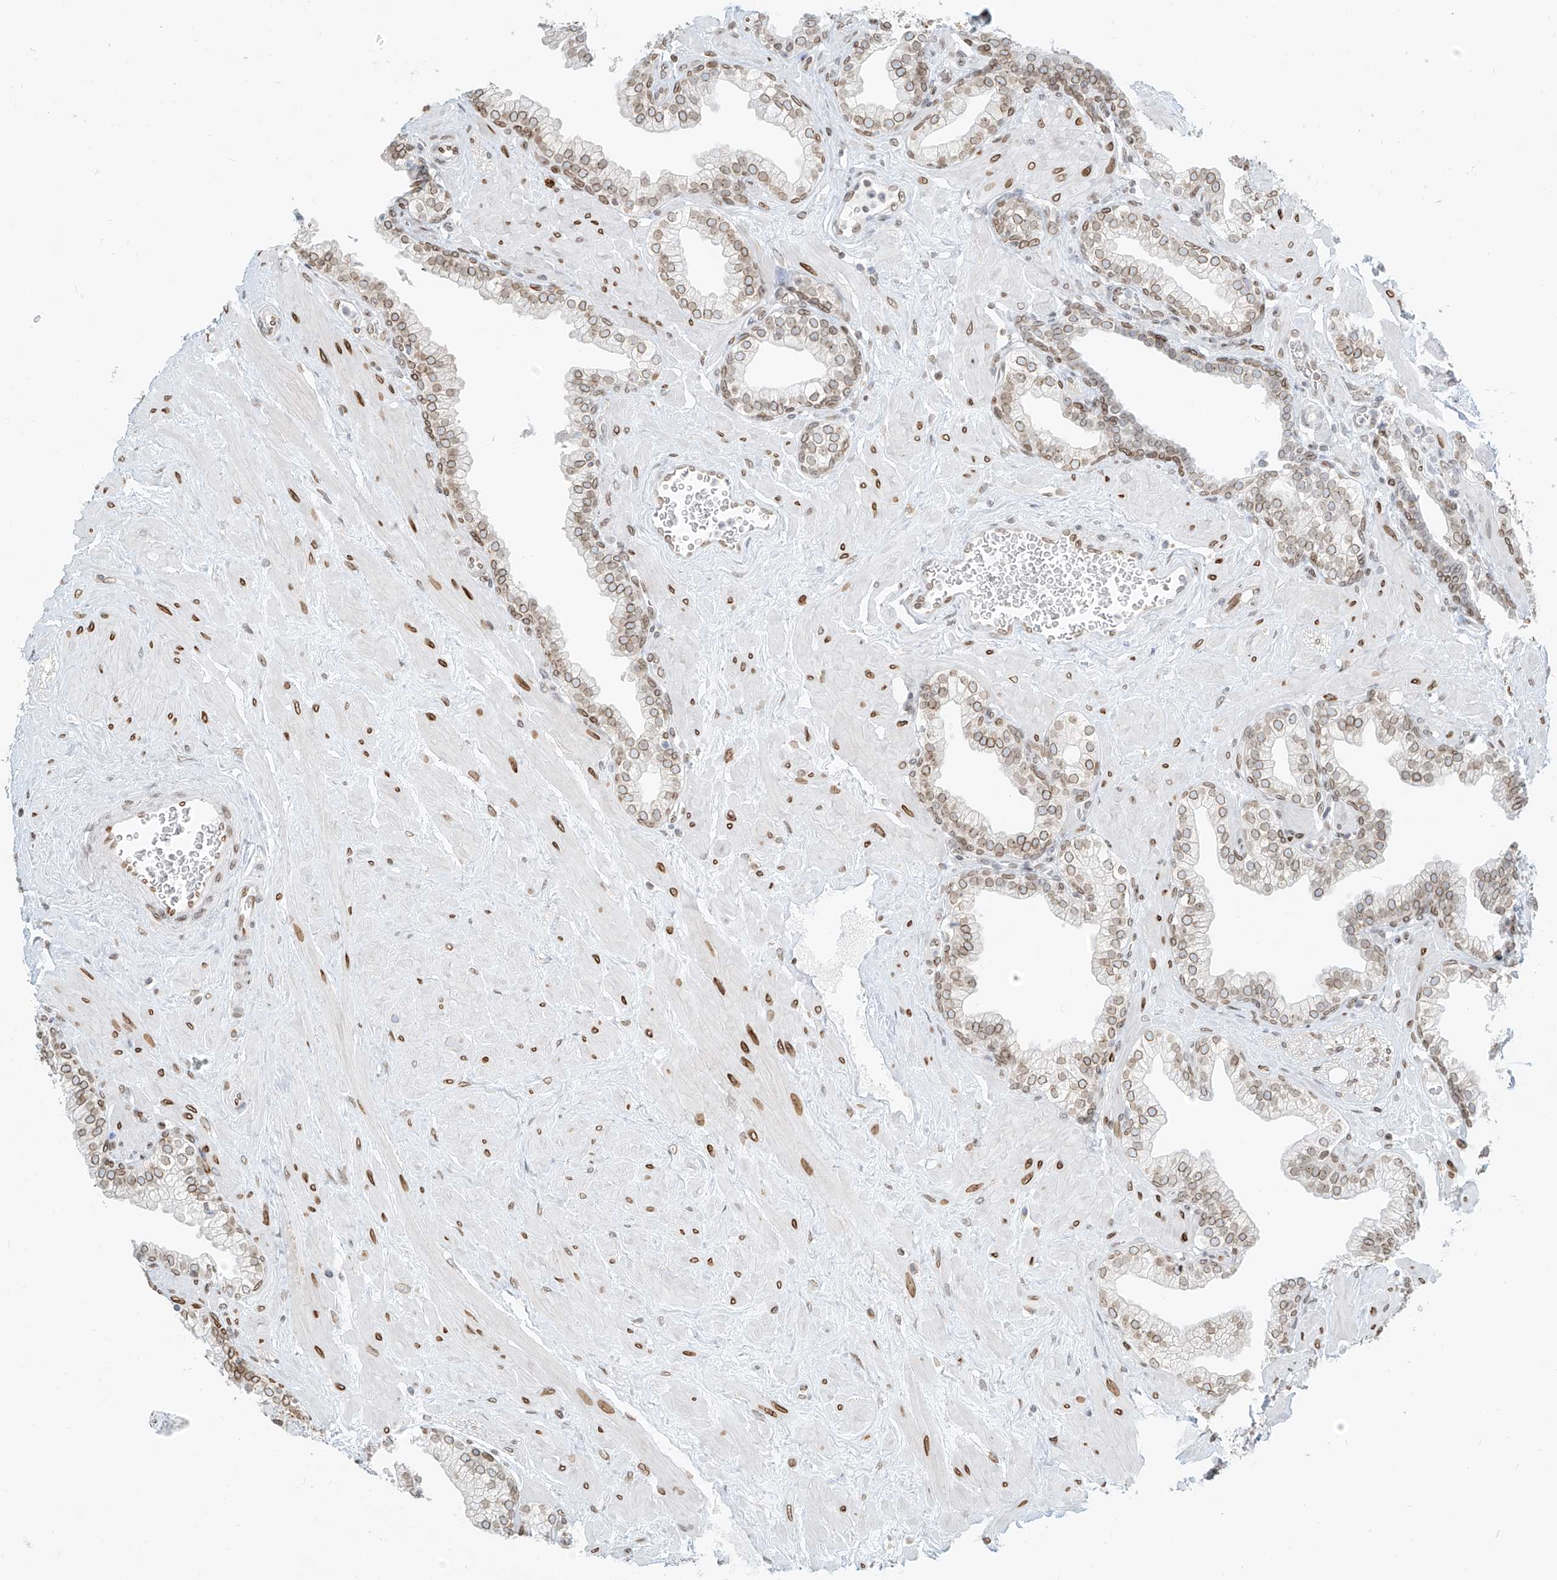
{"staining": {"intensity": "moderate", "quantity": "25%-75%", "location": "cytoplasmic/membranous,nuclear"}, "tissue": "prostate", "cell_type": "Glandular cells", "image_type": "normal", "snomed": [{"axis": "morphology", "description": "Normal tissue, NOS"}, {"axis": "morphology", "description": "Urothelial carcinoma, Low grade"}, {"axis": "topography", "description": "Urinary bladder"}, {"axis": "topography", "description": "Prostate"}], "caption": "Immunohistochemistry of benign prostate exhibits medium levels of moderate cytoplasmic/membranous,nuclear expression in about 25%-75% of glandular cells.", "gene": "SAMD15", "patient": {"sex": "male", "age": 60}}